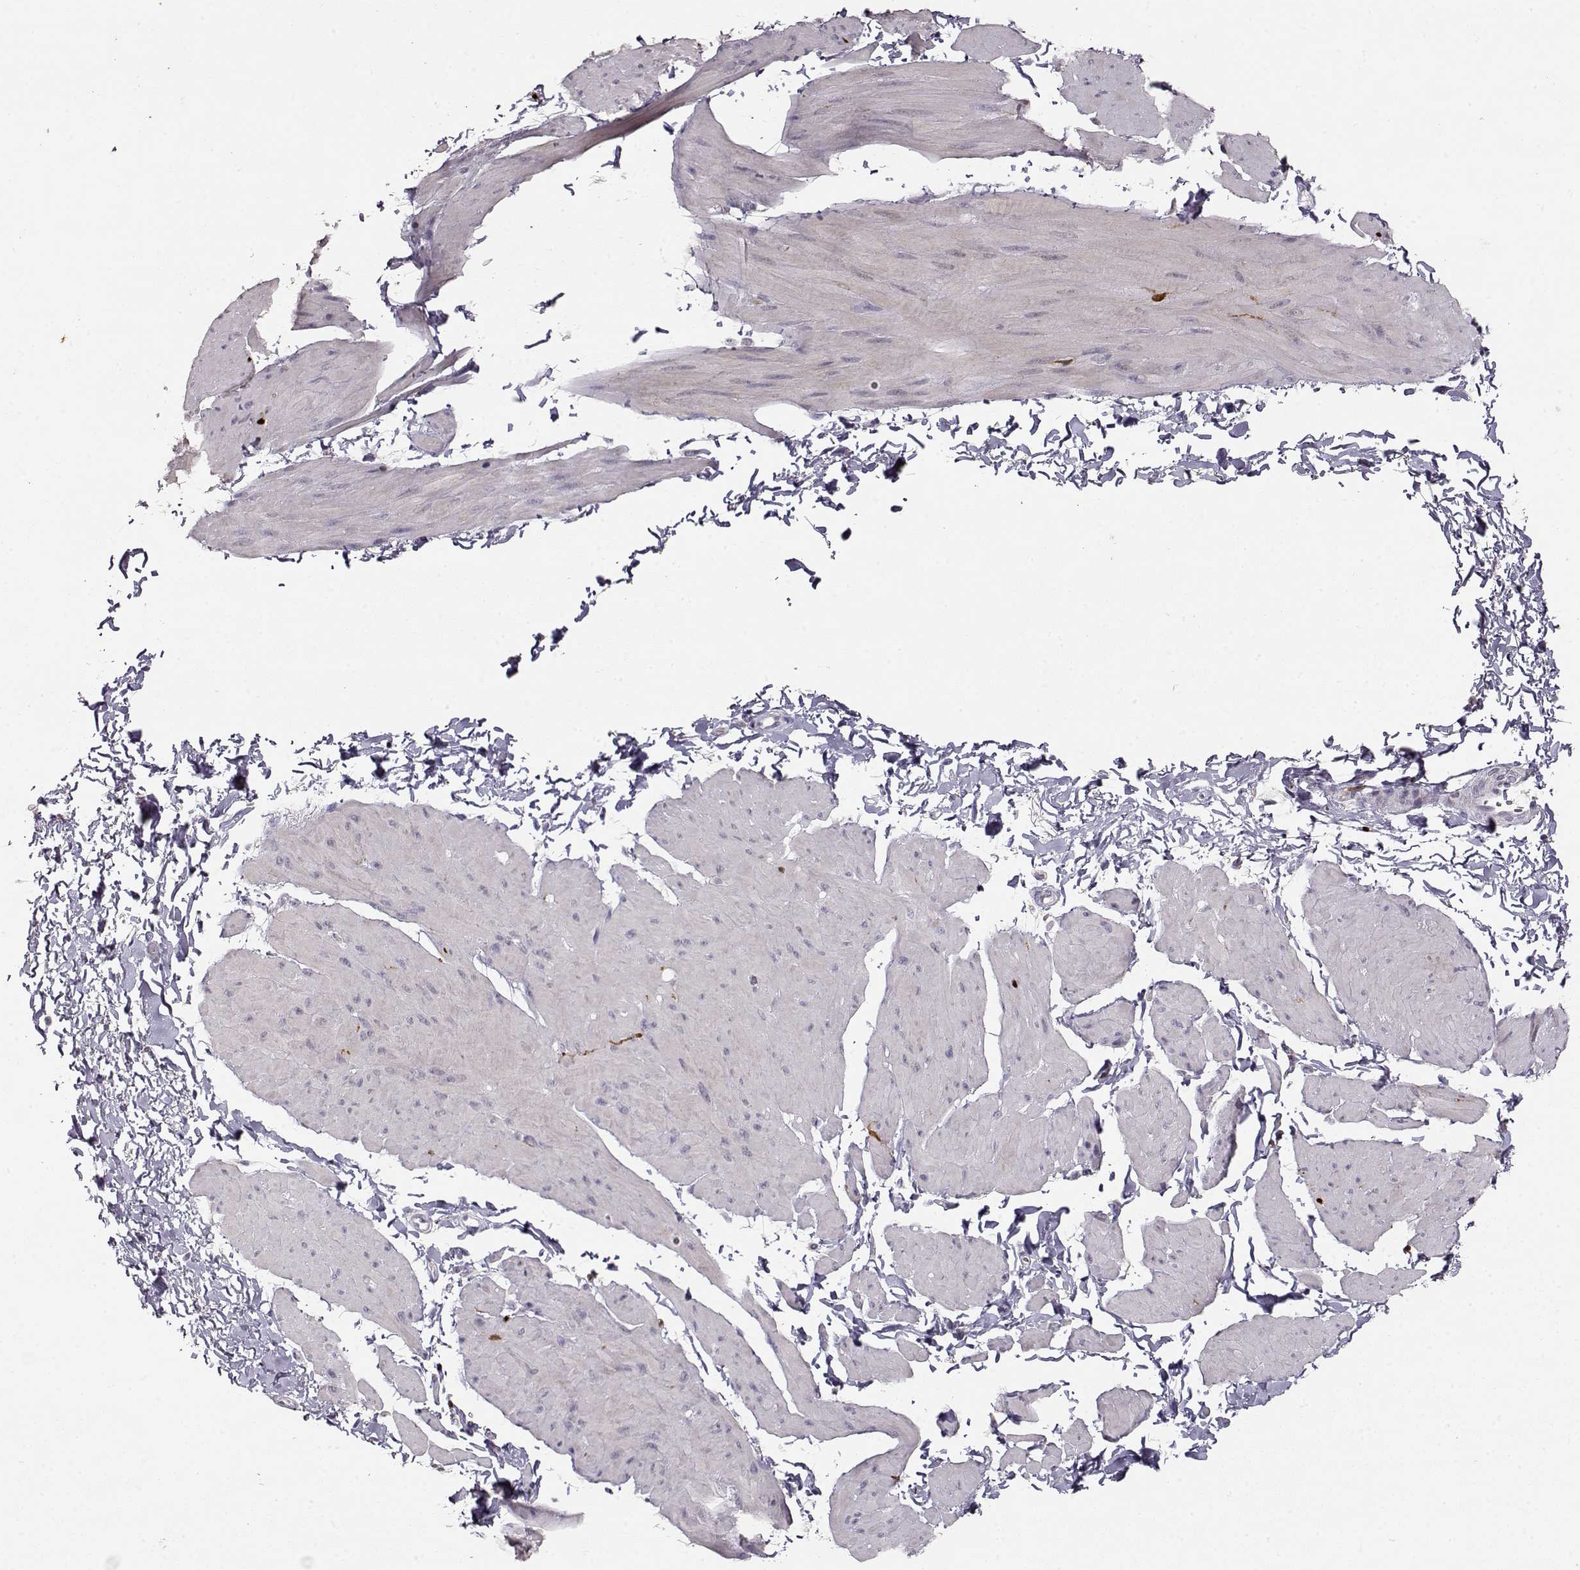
{"staining": {"intensity": "negative", "quantity": "none", "location": "none"}, "tissue": "smooth muscle", "cell_type": "Smooth muscle cells", "image_type": "normal", "snomed": [{"axis": "morphology", "description": "Normal tissue, NOS"}, {"axis": "topography", "description": "Adipose tissue"}, {"axis": "topography", "description": "Smooth muscle"}, {"axis": "topography", "description": "Peripheral nerve tissue"}], "caption": "The micrograph shows no significant positivity in smooth muscle cells of smooth muscle. (DAB (3,3'-diaminobenzidine) immunohistochemistry with hematoxylin counter stain).", "gene": "S100B", "patient": {"sex": "male", "age": 83}}